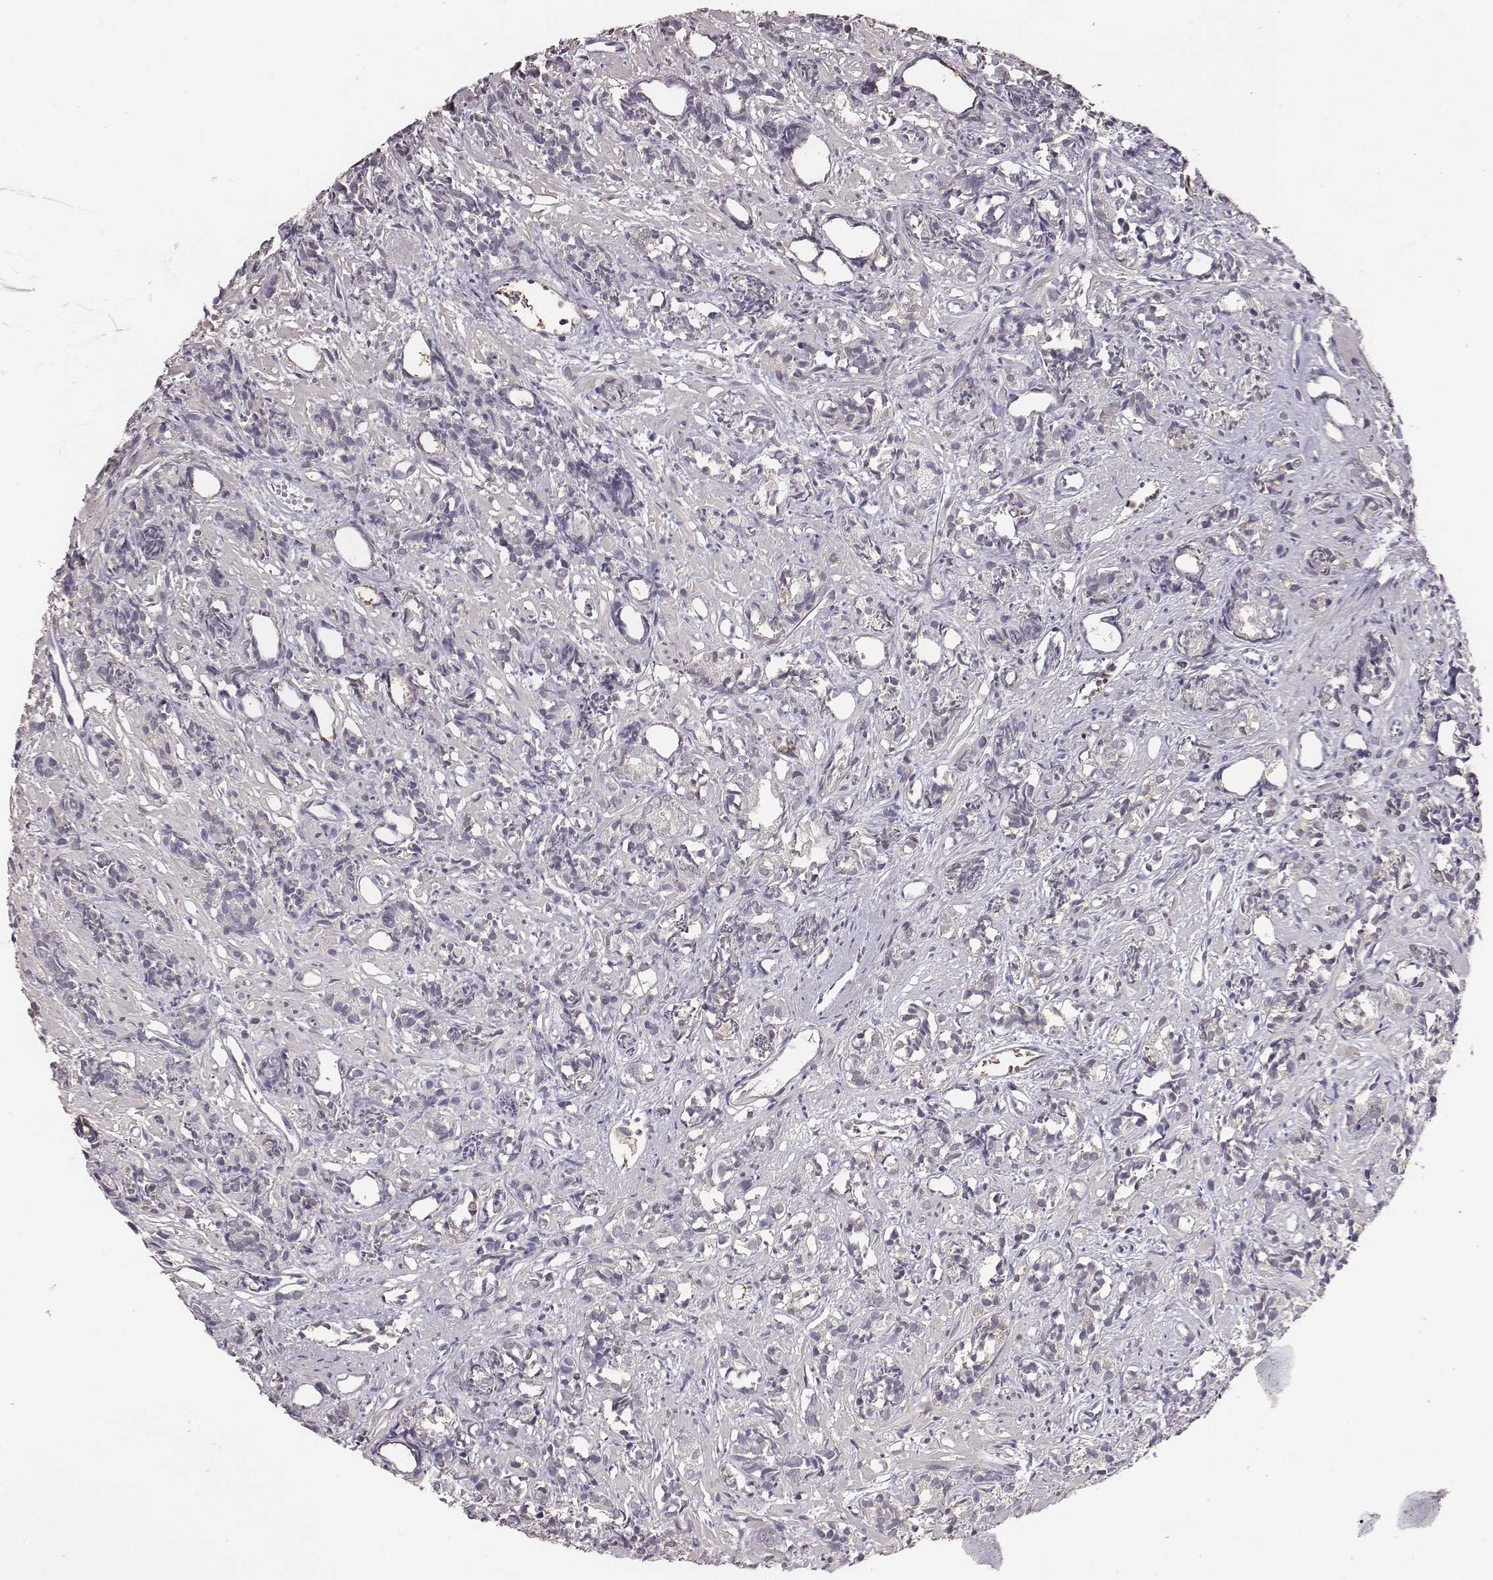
{"staining": {"intensity": "negative", "quantity": "none", "location": "none"}, "tissue": "prostate cancer", "cell_type": "Tumor cells", "image_type": "cancer", "snomed": [{"axis": "morphology", "description": "Adenocarcinoma, High grade"}, {"axis": "topography", "description": "Prostate"}], "caption": "Immunohistochemistry (IHC) image of human adenocarcinoma (high-grade) (prostate) stained for a protein (brown), which reveals no positivity in tumor cells.", "gene": "SLC22A6", "patient": {"sex": "male", "age": 84}}